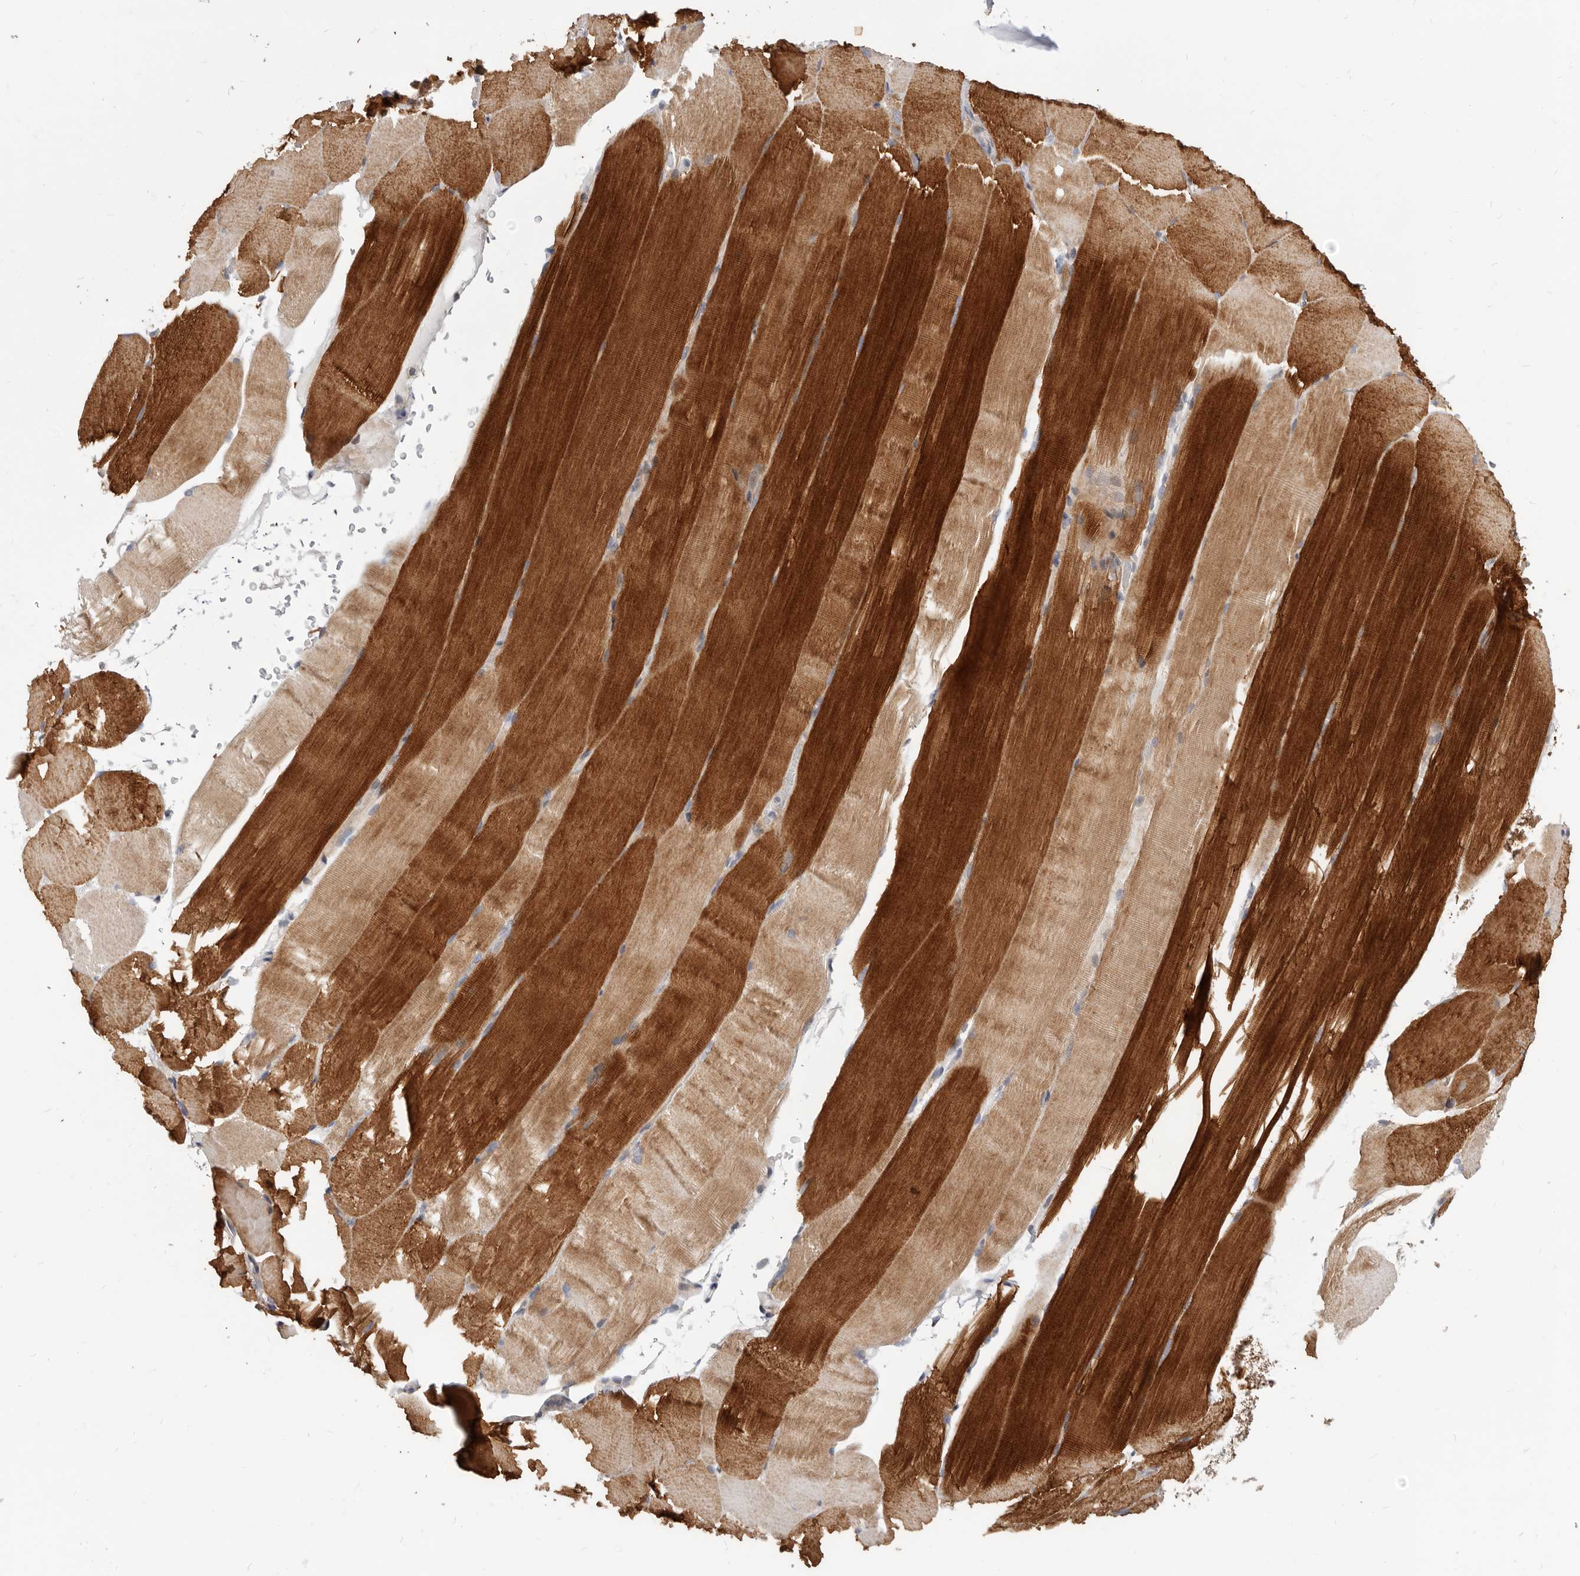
{"staining": {"intensity": "strong", "quantity": "25%-75%", "location": "cytoplasmic/membranous"}, "tissue": "skeletal muscle", "cell_type": "Myocytes", "image_type": "normal", "snomed": [{"axis": "morphology", "description": "Normal tissue, NOS"}, {"axis": "topography", "description": "Skeletal muscle"}, {"axis": "topography", "description": "Parathyroid gland"}], "caption": "Myocytes exhibit high levels of strong cytoplasmic/membranous positivity in about 25%-75% of cells in normal skeletal muscle.", "gene": "TOR3A", "patient": {"sex": "female", "age": 37}}